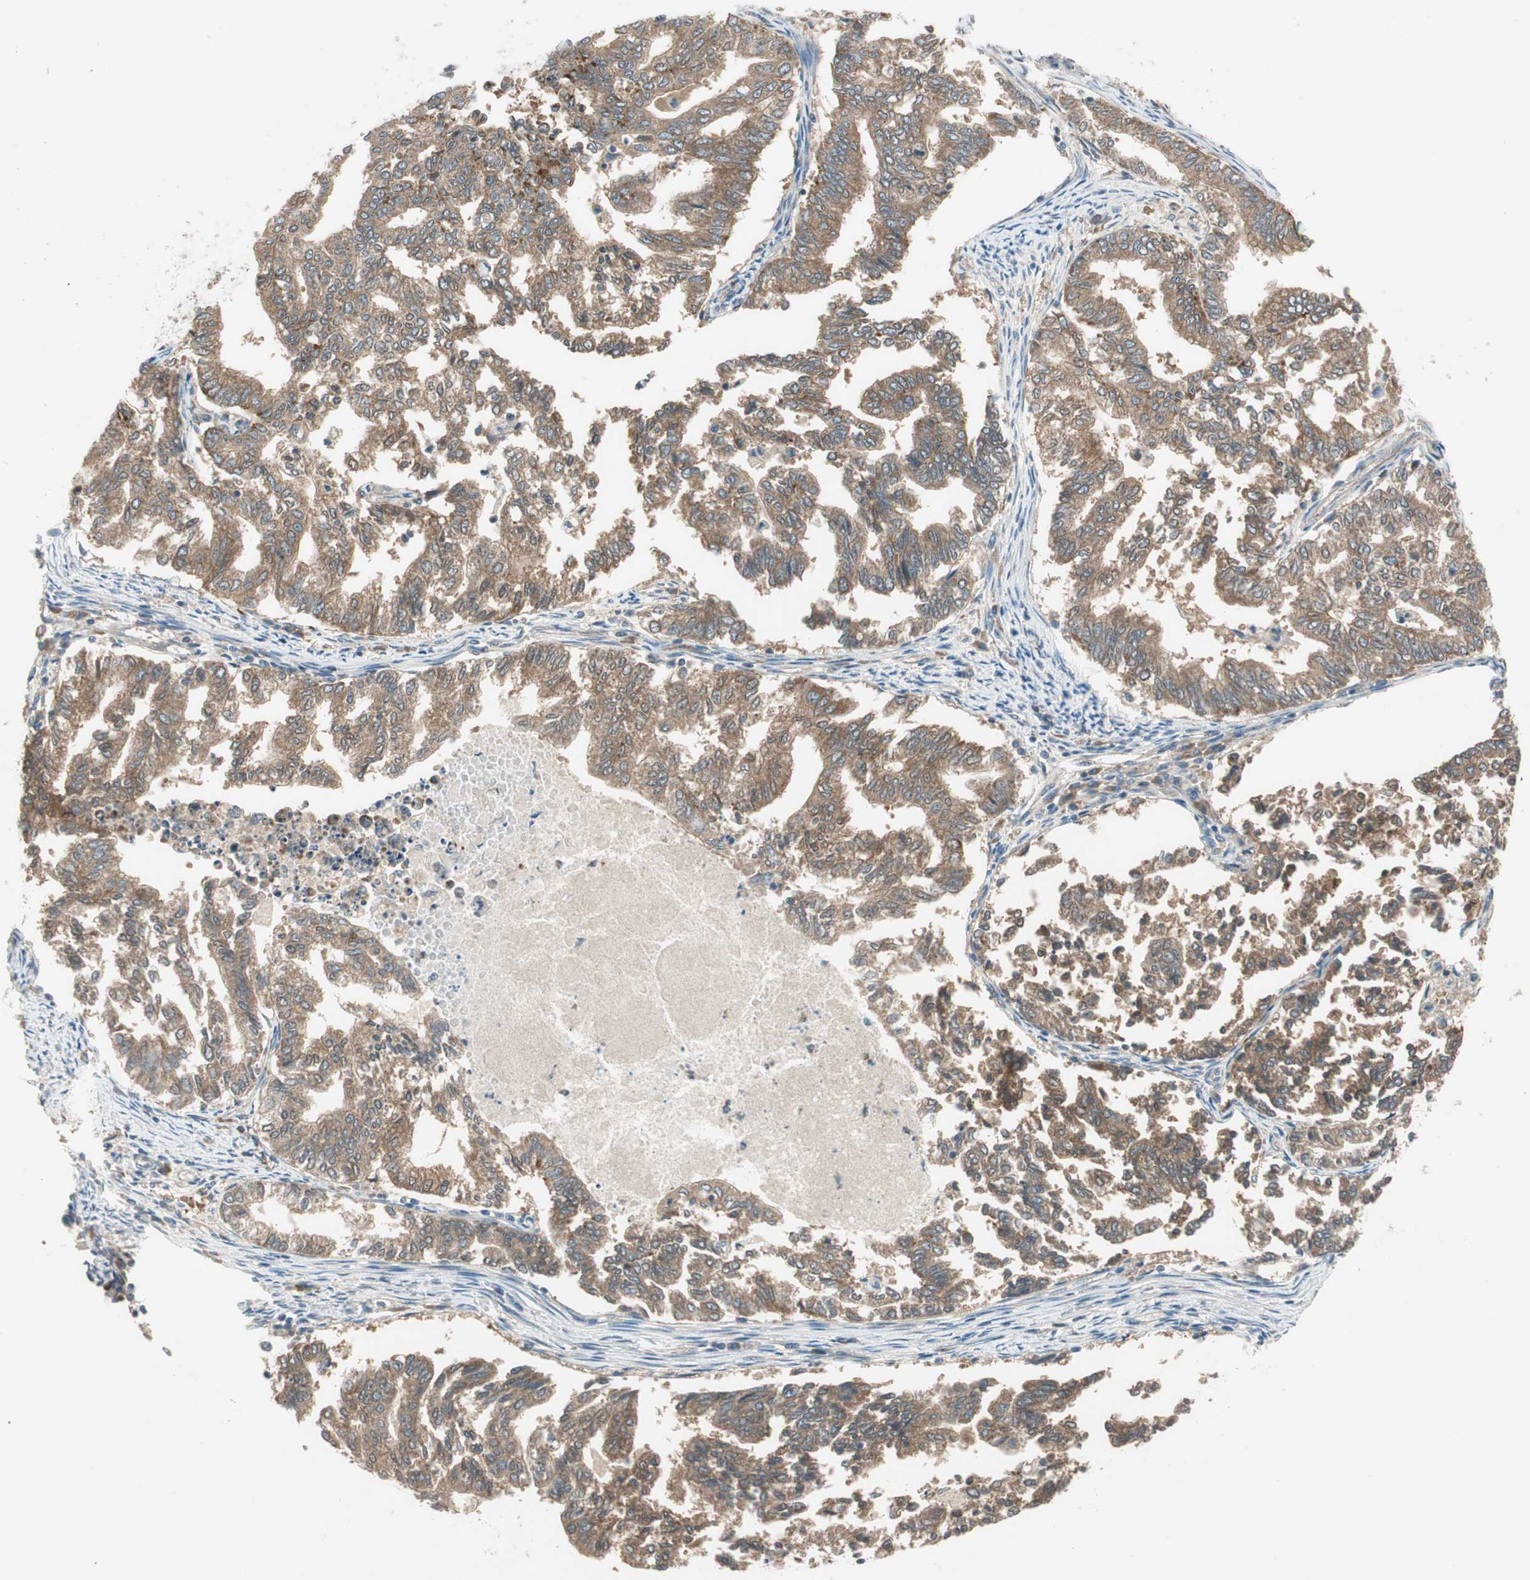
{"staining": {"intensity": "moderate", "quantity": ">75%", "location": "cytoplasmic/membranous"}, "tissue": "endometrial cancer", "cell_type": "Tumor cells", "image_type": "cancer", "snomed": [{"axis": "morphology", "description": "Adenocarcinoma, NOS"}, {"axis": "topography", "description": "Endometrium"}], "caption": "Immunohistochemical staining of human endometrial cancer displays medium levels of moderate cytoplasmic/membranous protein expression in about >75% of tumor cells.", "gene": "NCLN", "patient": {"sex": "female", "age": 79}}